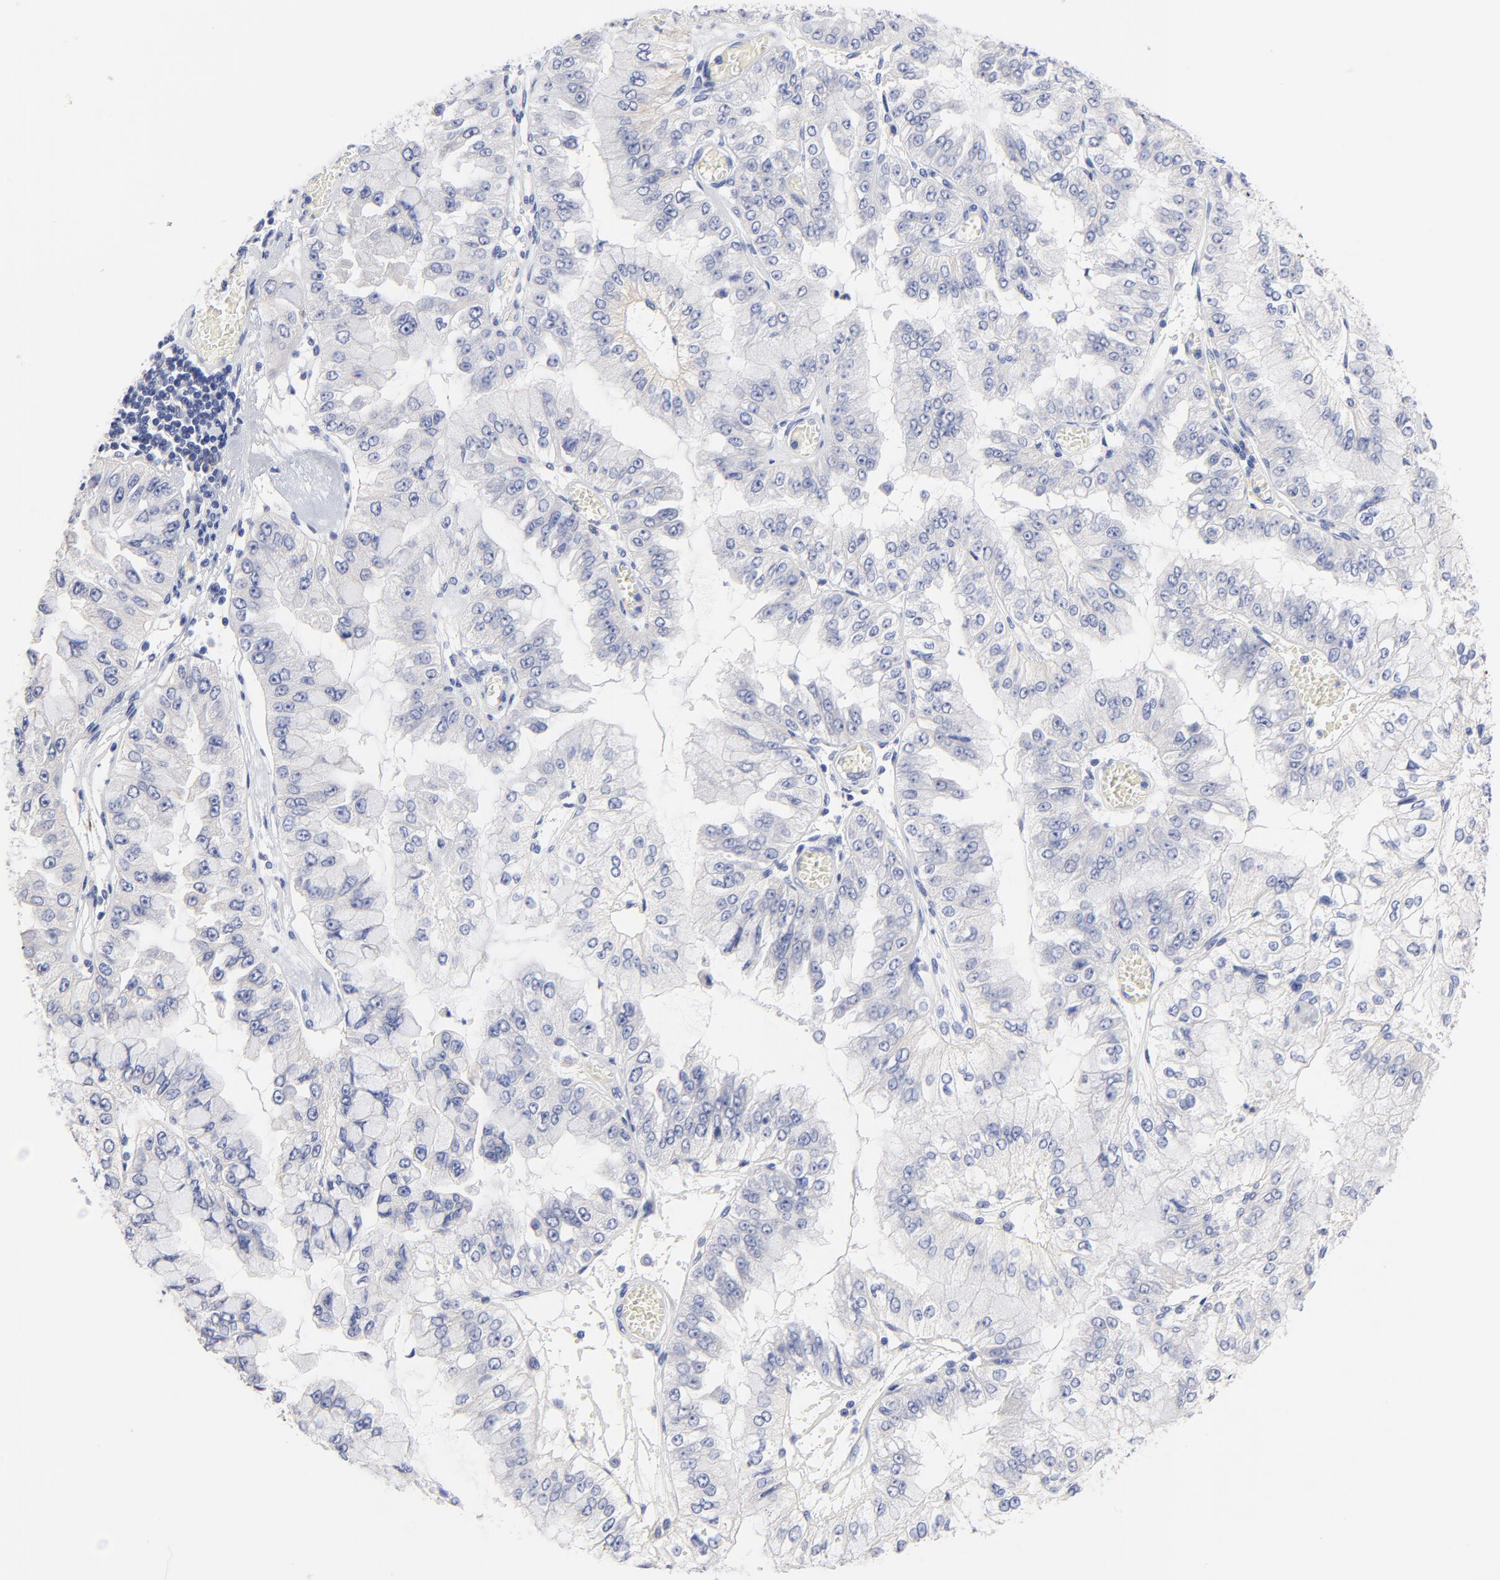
{"staining": {"intensity": "negative", "quantity": "none", "location": "none"}, "tissue": "liver cancer", "cell_type": "Tumor cells", "image_type": "cancer", "snomed": [{"axis": "morphology", "description": "Cholangiocarcinoma"}, {"axis": "topography", "description": "Liver"}], "caption": "Immunohistochemistry (IHC) of liver cancer (cholangiocarcinoma) reveals no staining in tumor cells.", "gene": "FBXO10", "patient": {"sex": "female", "age": 79}}